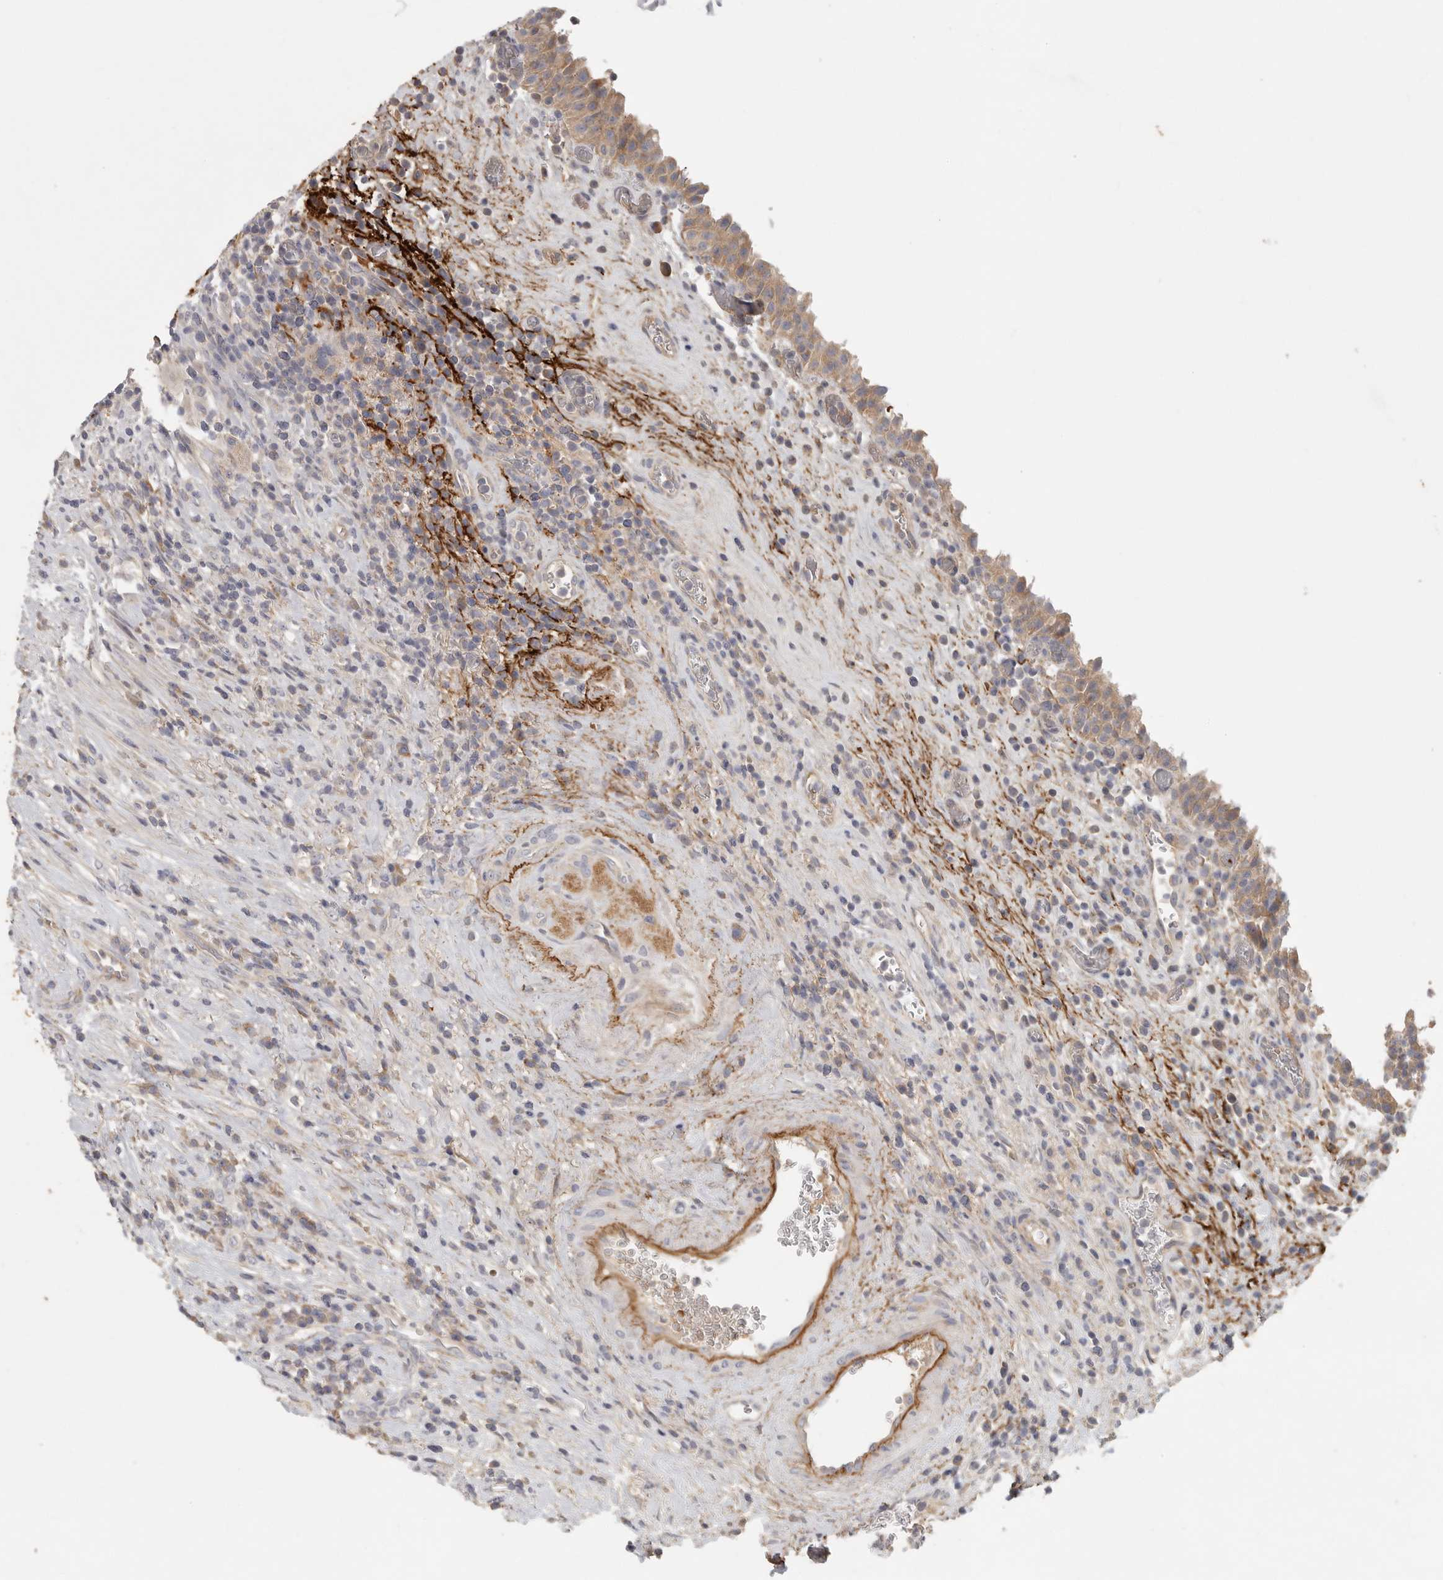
{"staining": {"intensity": "moderate", "quantity": "25%-75%", "location": "cytoplasmic/membranous"}, "tissue": "urinary bladder", "cell_type": "Urothelial cells", "image_type": "normal", "snomed": [{"axis": "morphology", "description": "Normal tissue, NOS"}, {"axis": "morphology", "description": "Inflammation, NOS"}, {"axis": "topography", "description": "Urinary bladder"}], "caption": "Immunohistochemical staining of normal human urinary bladder reveals 25%-75% levels of moderate cytoplasmic/membranous protein expression in approximately 25%-75% of urothelial cells. Immunohistochemistry stains the protein in brown and the nuclei are stained blue.", "gene": "CFAP298", "patient": {"sex": "female", "age": 75}}